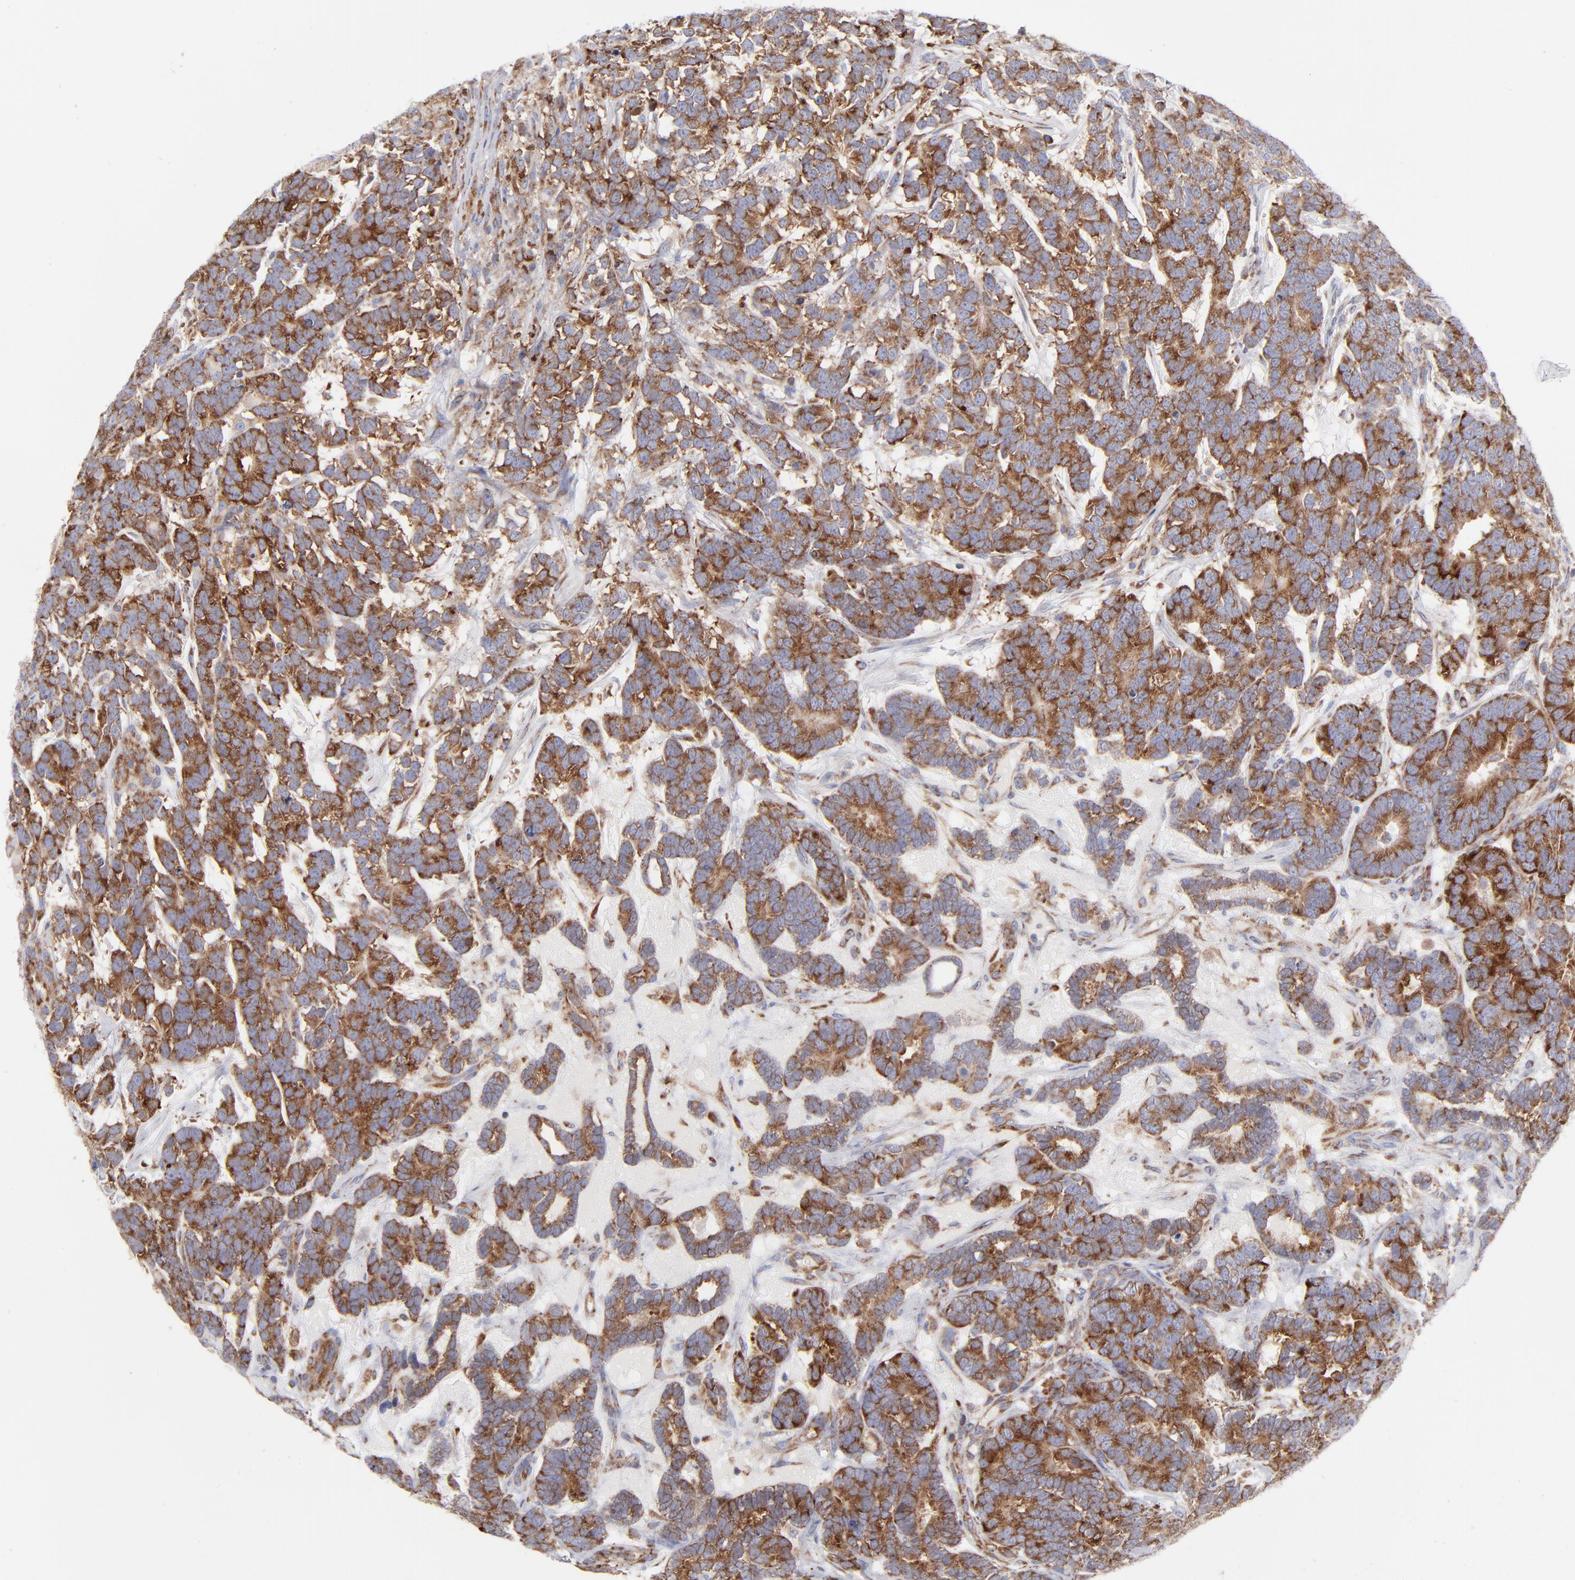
{"staining": {"intensity": "strong", "quantity": ">75%", "location": "cytoplasmic/membranous"}, "tissue": "testis cancer", "cell_type": "Tumor cells", "image_type": "cancer", "snomed": [{"axis": "morphology", "description": "Carcinoma, Embryonal, NOS"}, {"axis": "topography", "description": "Testis"}], "caption": "The immunohistochemical stain highlights strong cytoplasmic/membranous positivity in tumor cells of testis cancer tissue. (brown staining indicates protein expression, while blue staining denotes nuclei).", "gene": "EIF2AK2", "patient": {"sex": "male", "age": 26}}